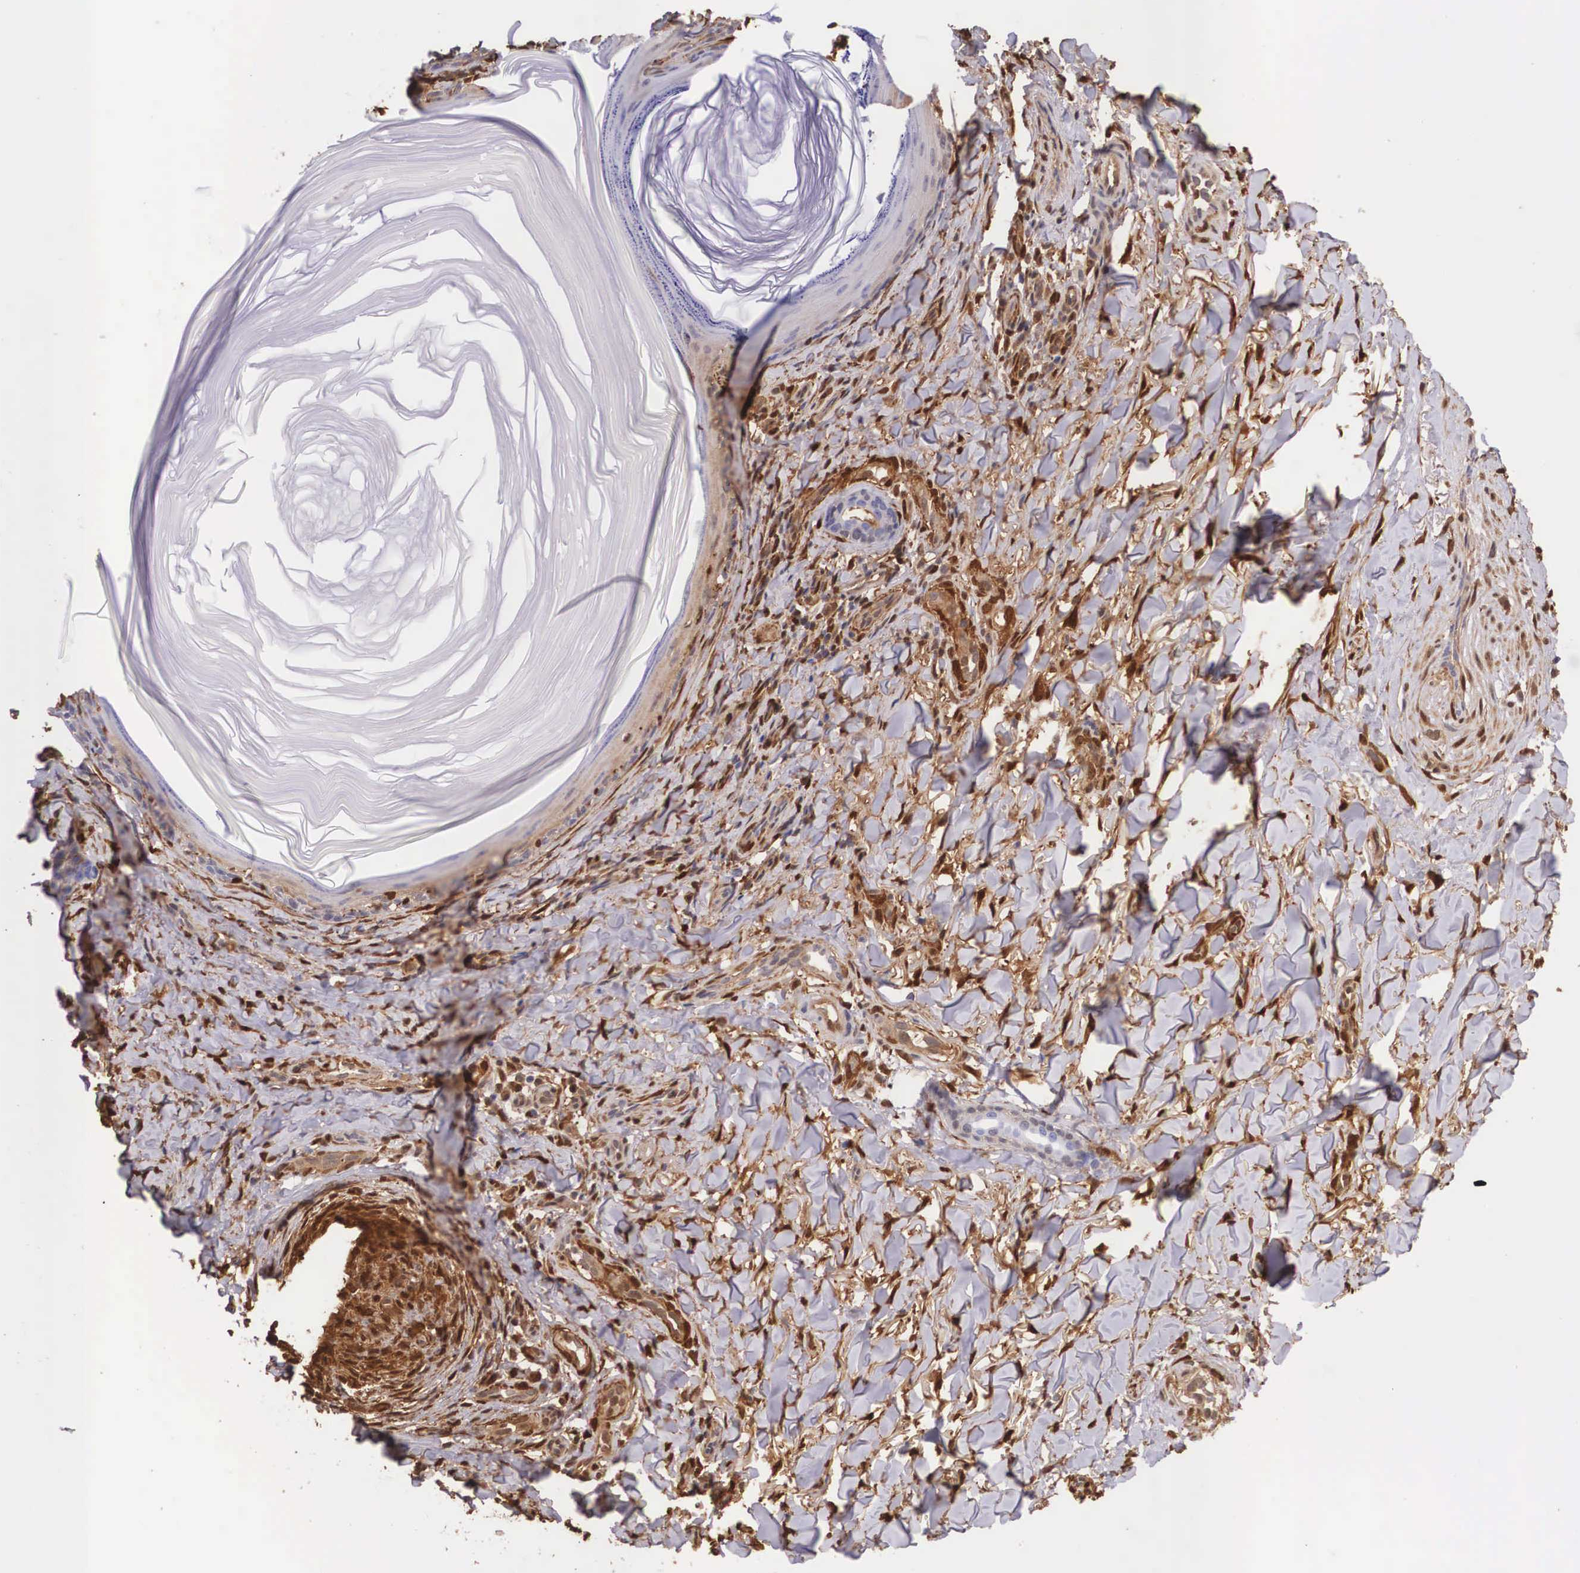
{"staining": {"intensity": "moderate", "quantity": ">75%", "location": "cytoplasmic/membranous"}, "tissue": "skin cancer", "cell_type": "Tumor cells", "image_type": "cancer", "snomed": [{"axis": "morphology", "description": "Normal tissue, NOS"}, {"axis": "morphology", "description": "Basal cell carcinoma"}, {"axis": "topography", "description": "Skin"}], "caption": "An image showing moderate cytoplasmic/membranous staining in about >75% of tumor cells in skin cancer (basal cell carcinoma), as visualized by brown immunohistochemical staining.", "gene": "LGALS1", "patient": {"sex": "male", "age": 81}}